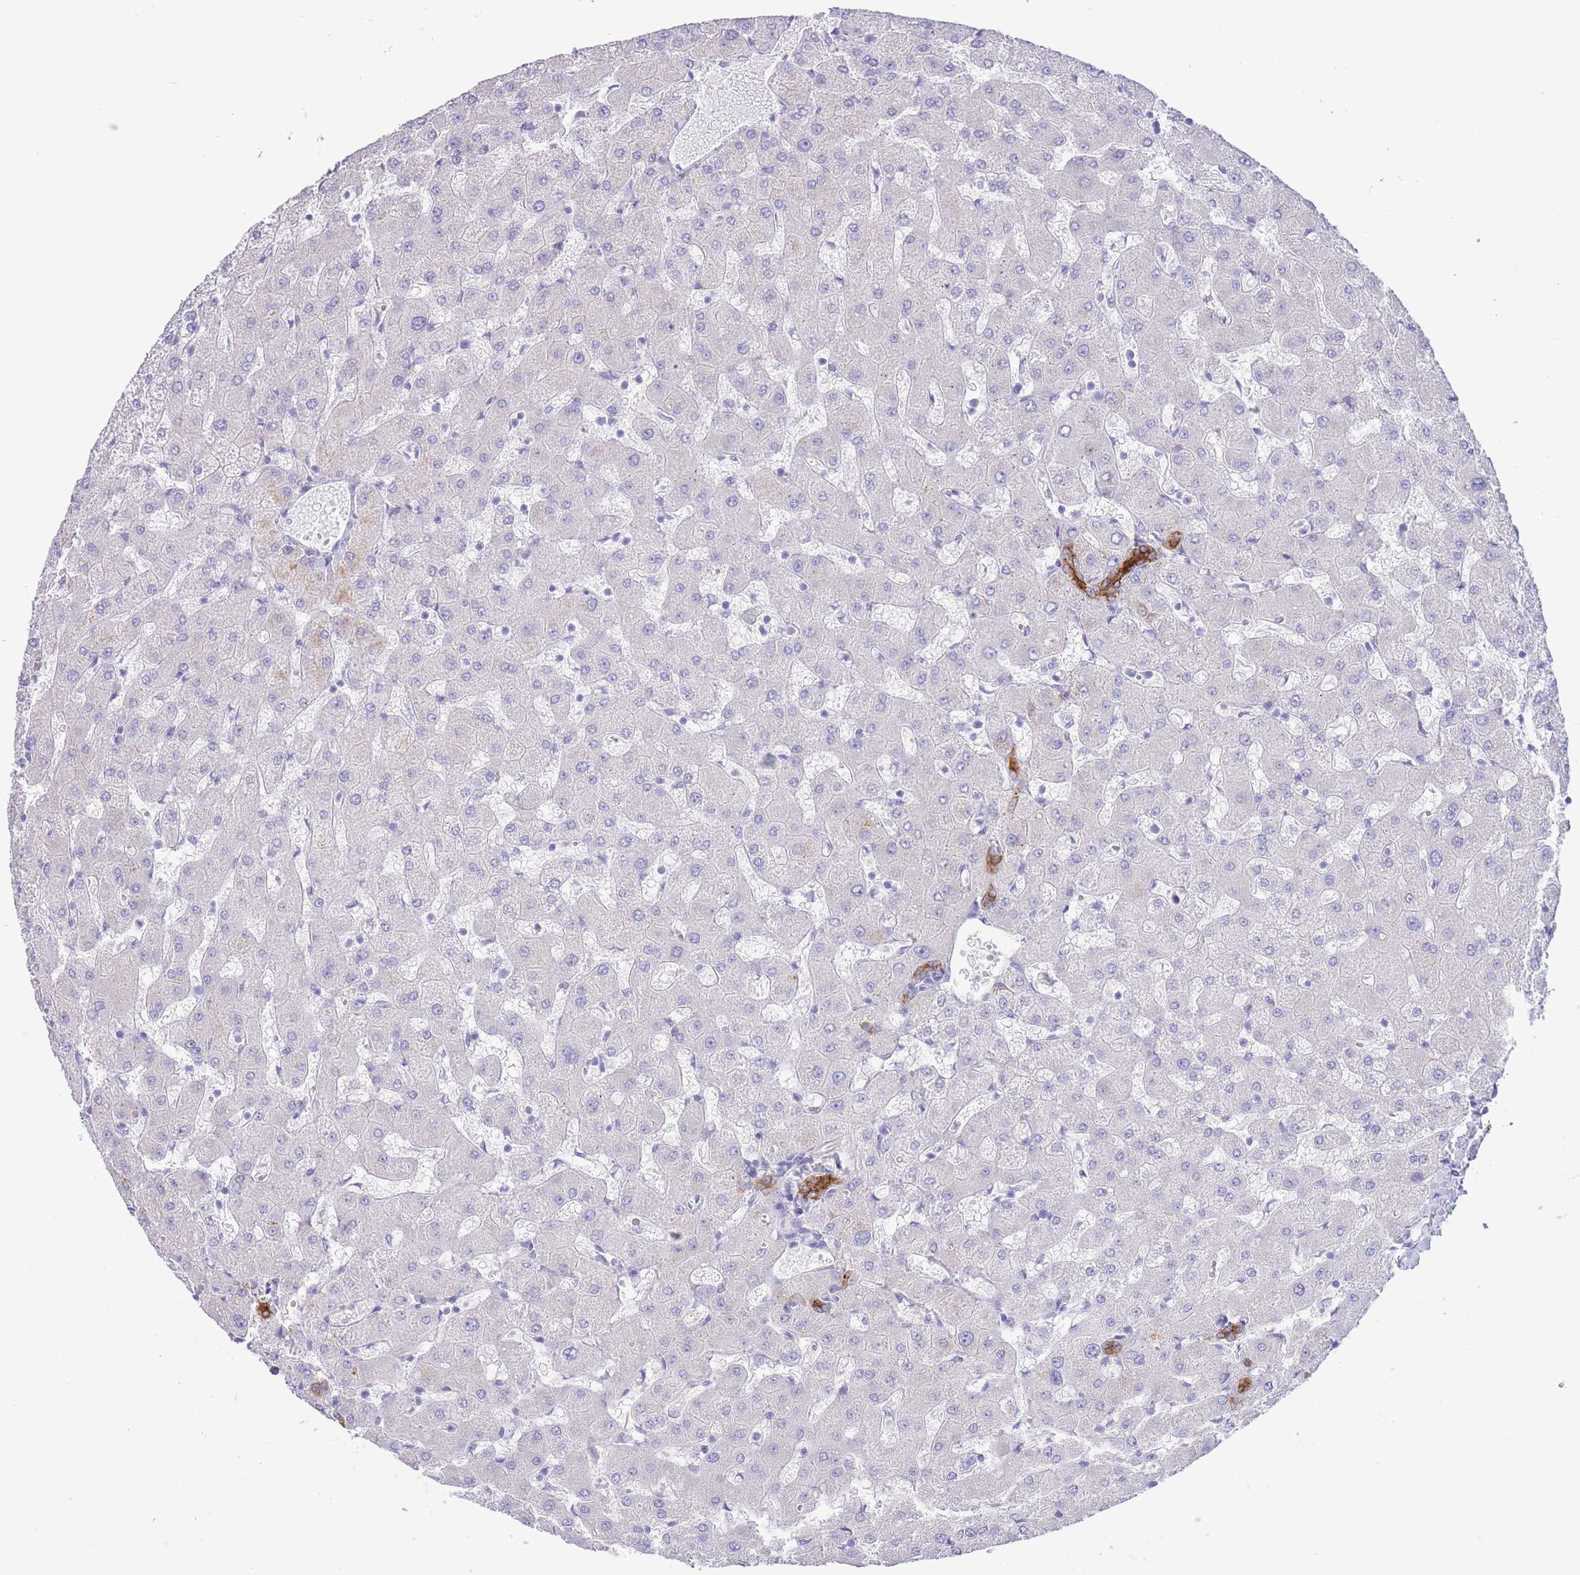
{"staining": {"intensity": "strong", "quantity": ">75%", "location": "cytoplasmic/membranous"}, "tissue": "liver", "cell_type": "Cholangiocytes", "image_type": "normal", "snomed": [{"axis": "morphology", "description": "Normal tissue, NOS"}, {"axis": "topography", "description": "Liver"}], "caption": "A high-resolution histopathology image shows immunohistochemistry staining of unremarkable liver, which exhibits strong cytoplasmic/membranous expression in approximately >75% of cholangiocytes.", "gene": "VWA8", "patient": {"sex": "female", "age": 63}}